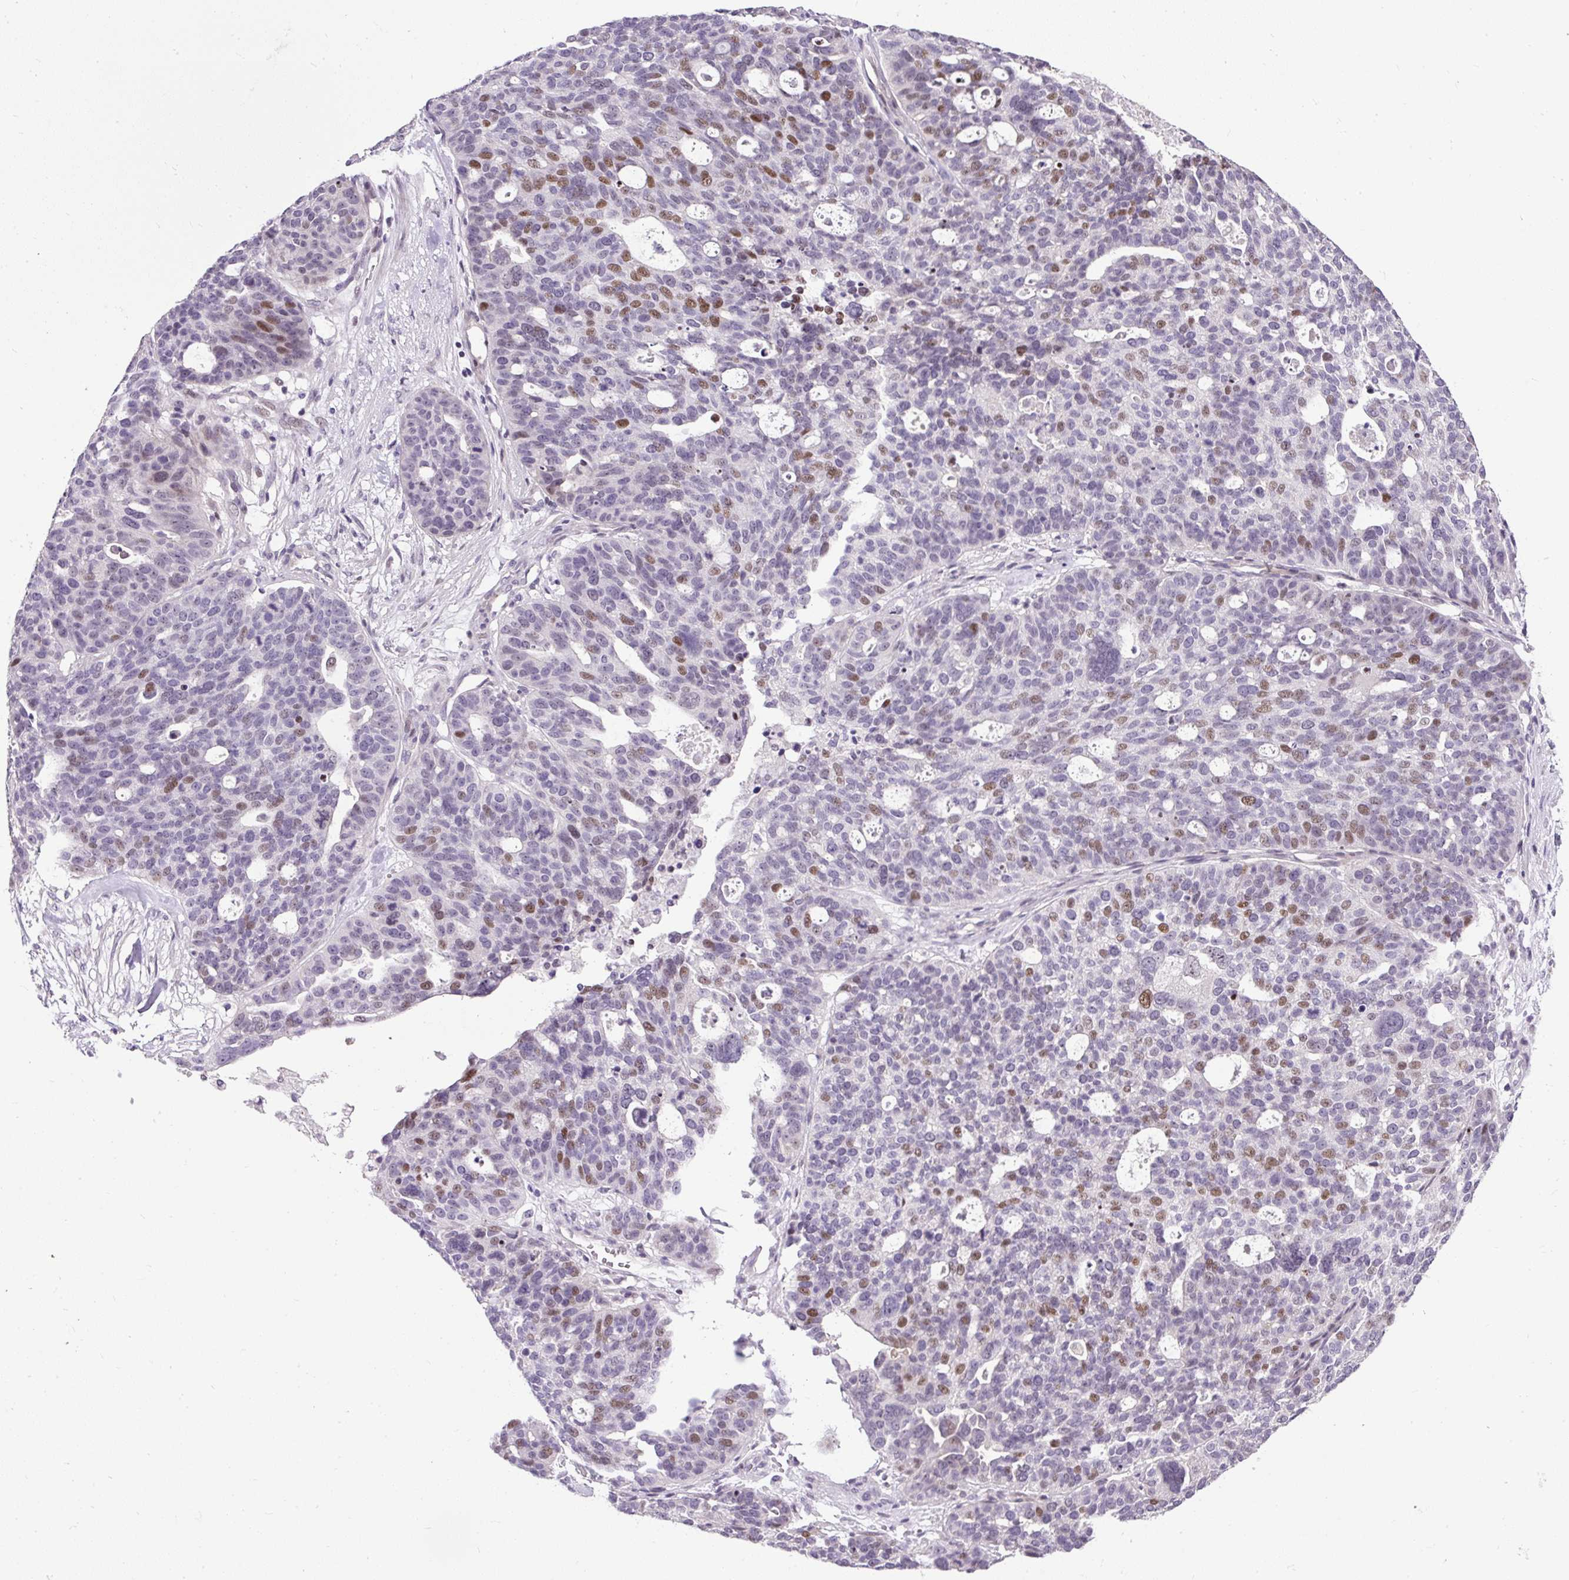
{"staining": {"intensity": "moderate", "quantity": "<25%", "location": "nuclear"}, "tissue": "ovarian cancer", "cell_type": "Tumor cells", "image_type": "cancer", "snomed": [{"axis": "morphology", "description": "Cystadenocarcinoma, serous, NOS"}, {"axis": "topography", "description": "Ovary"}], "caption": "Approximately <25% of tumor cells in ovarian cancer show moderate nuclear protein staining as visualized by brown immunohistochemical staining.", "gene": "ARHGEF18", "patient": {"sex": "female", "age": 59}}